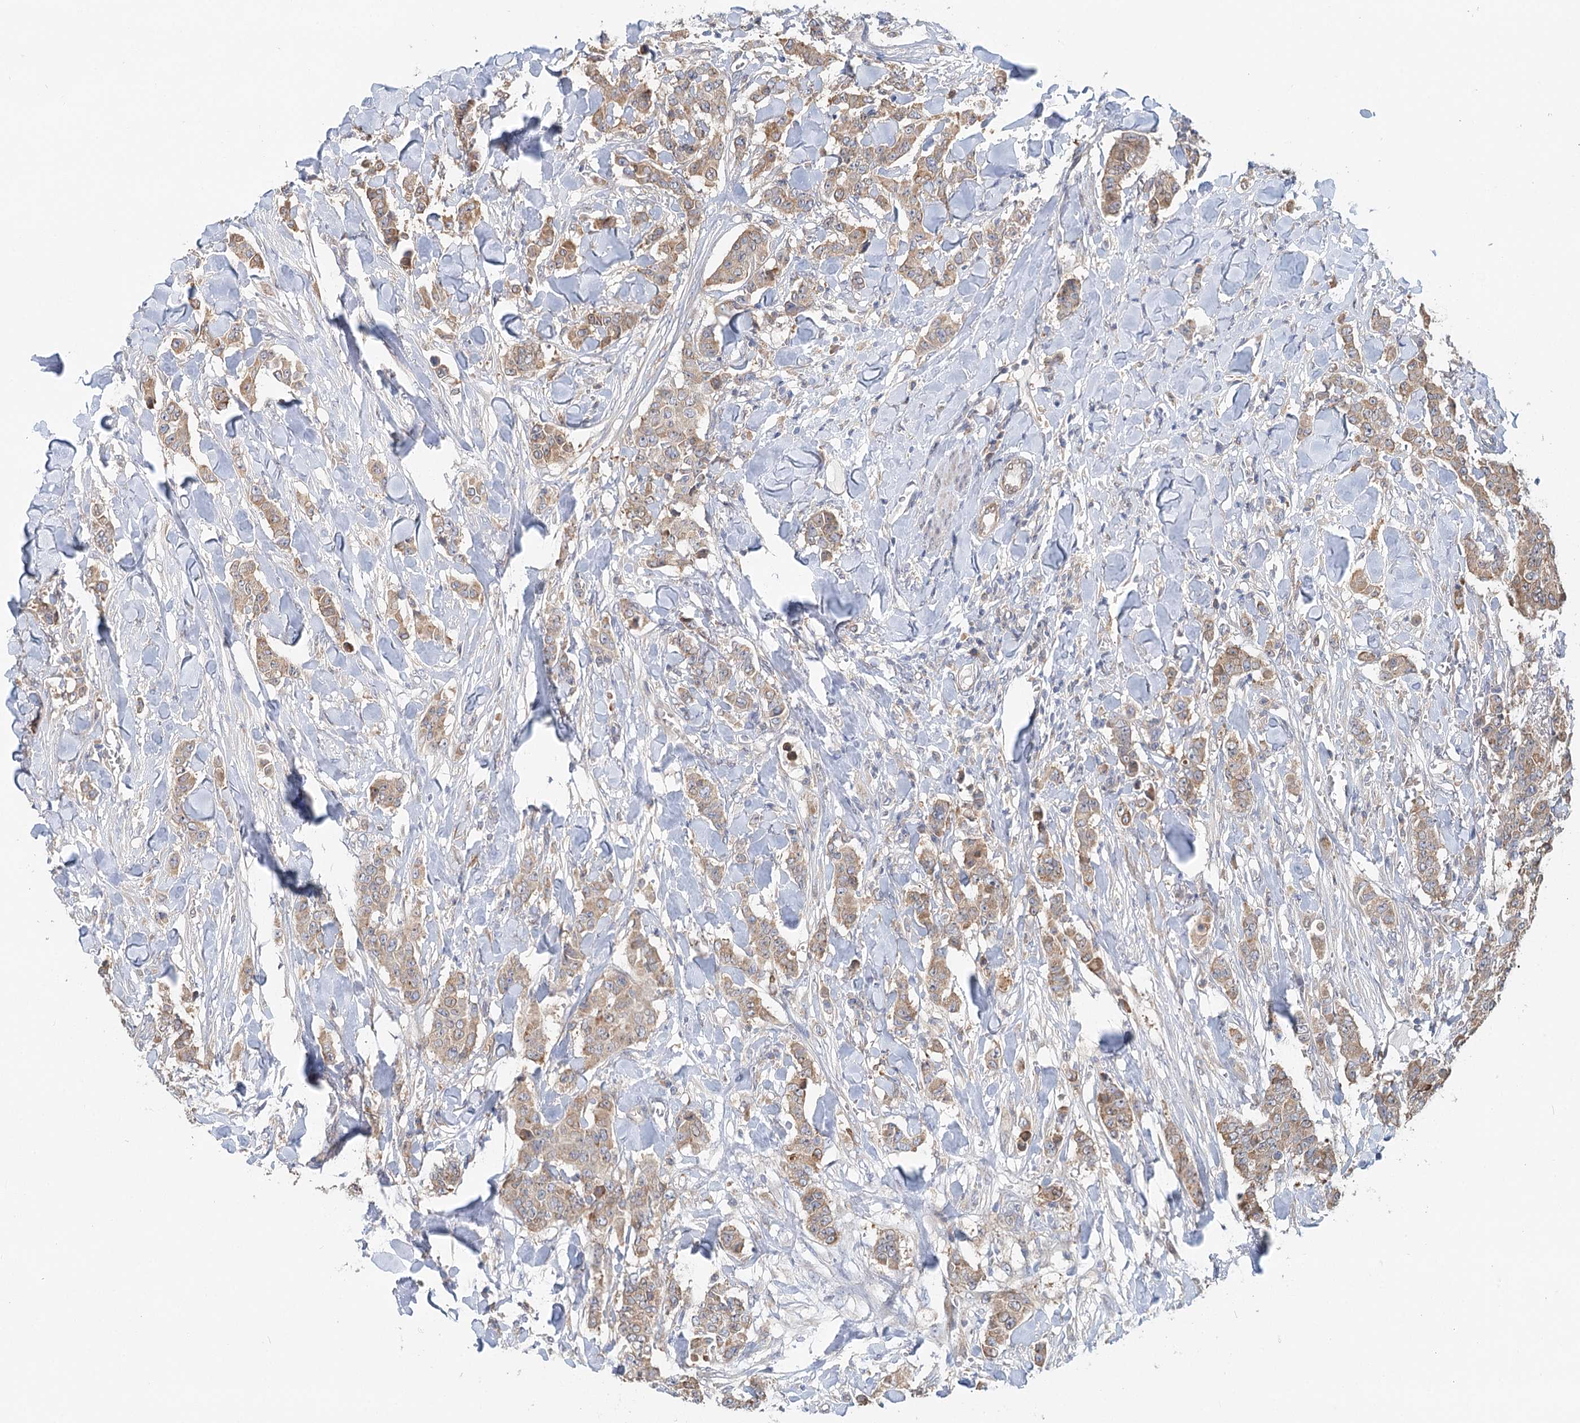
{"staining": {"intensity": "weak", "quantity": ">75%", "location": "cytoplasmic/membranous"}, "tissue": "breast cancer", "cell_type": "Tumor cells", "image_type": "cancer", "snomed": [{"axis": "morphology", "description": "Duct carcinoma"}, {"axis": "topography", "description": "Breast"}], "caption": "The image demonstrates immunohistochemical staining of infiltrating ductal carcinoma (breast). There is weak cytoplasmic/membranous positivity is appreciated in about >75% of tumor cells. The staining is performed using DAB (3,3'-diaminobenzidine) brown chromogen to label protein expression. The nuclei are counter-stained blue using hematoxylin.", "gene": "PAIP2", "patient": {"sex": "female", "age": 40}}